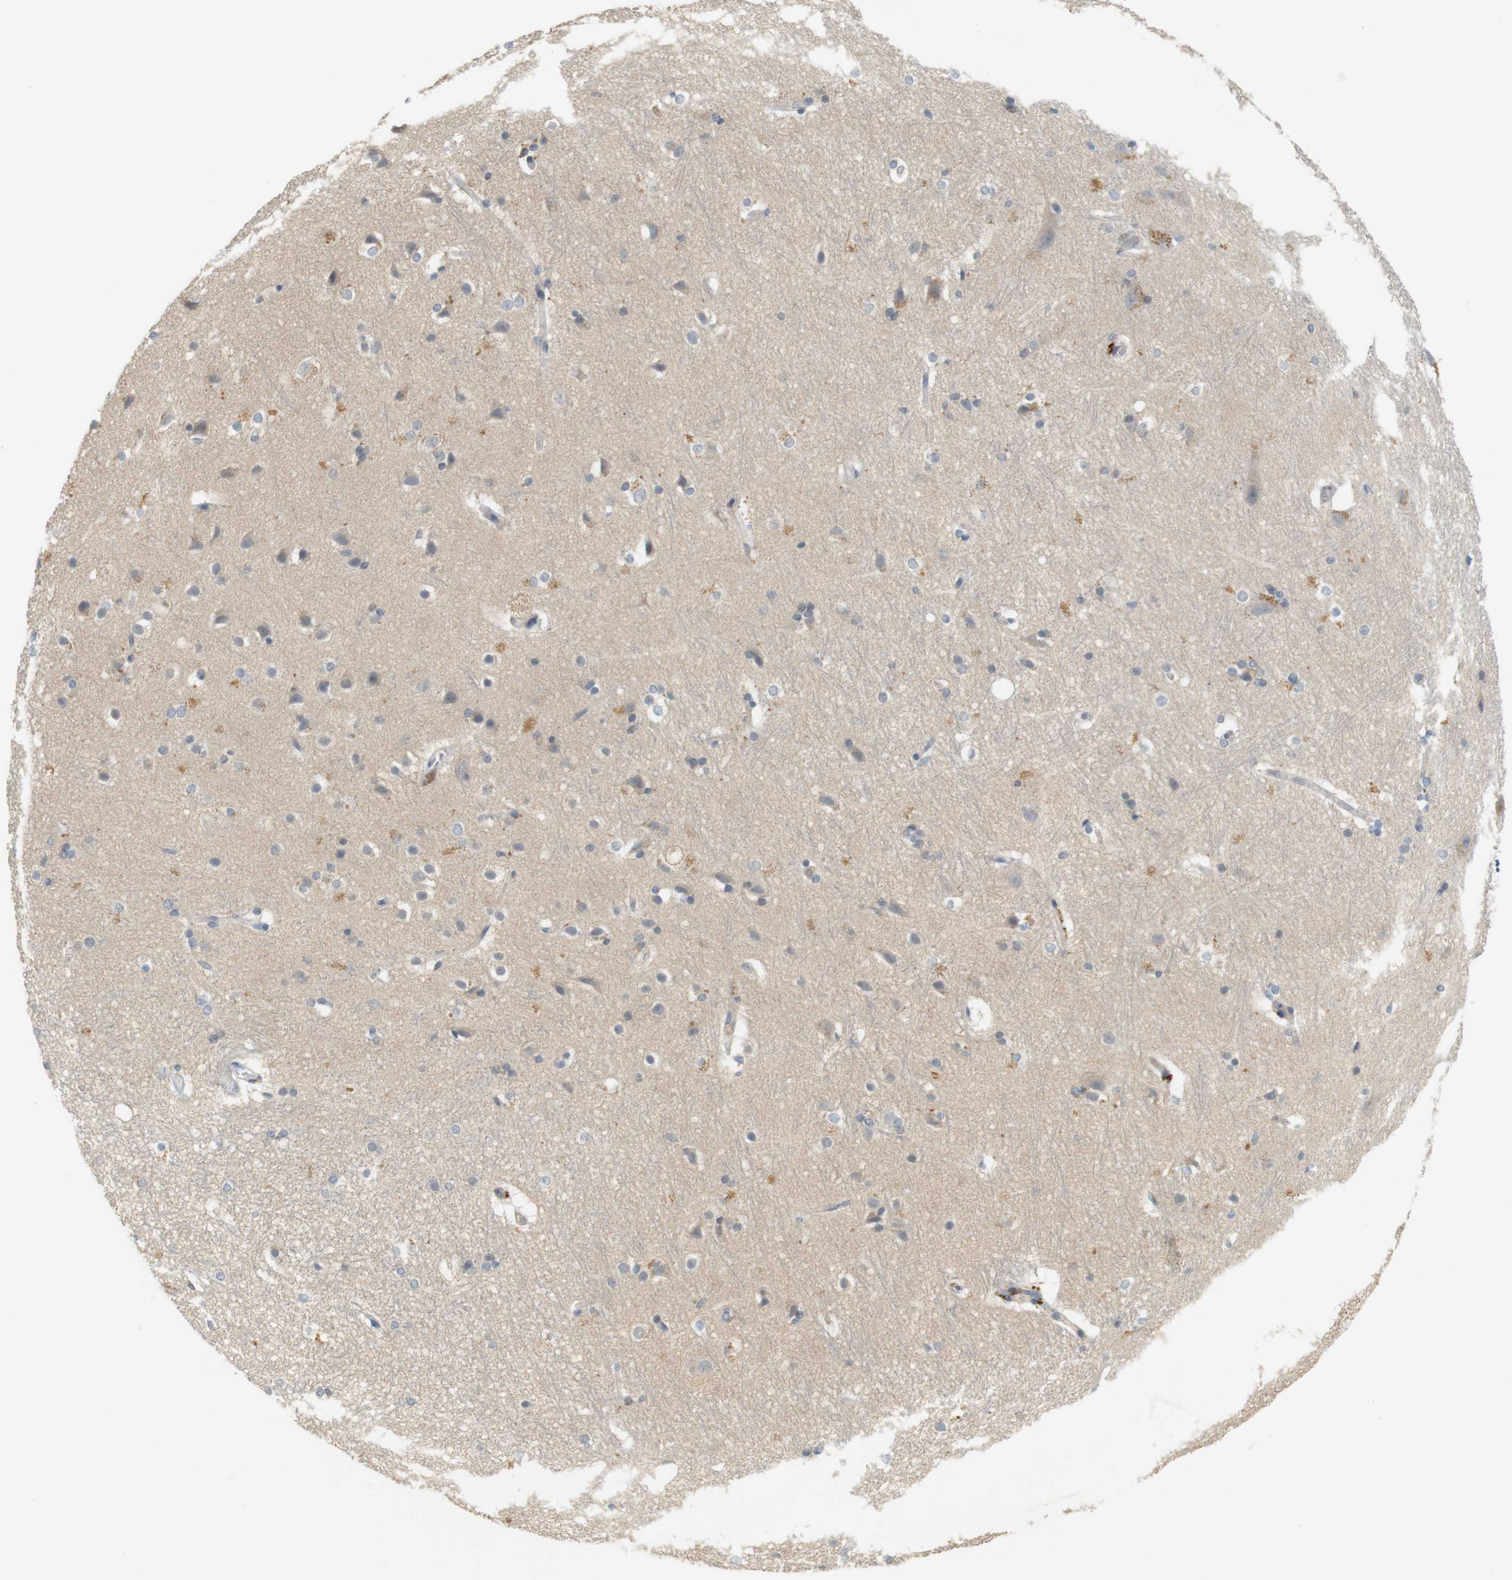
{"staining": {"intensity": "negative", "quantity": "none", "location": "none"}, "tissue": "hippocampus", "cell_type": "Glial cells", "image_type": "normal", "snomed": [{"axis": "morphology", "description": "Normal tissue, NOS"}, {"axis": "topography", "description": "Hippocampus"}], "caption": "Immunohistochemical staining of unremarkable human hippocampus shows no significant staining in glial cells. (IHC, brightfield microscopy, high magnification).", "gene": "CREB3L2", "patient": {"sex": "female", "age": 19}}